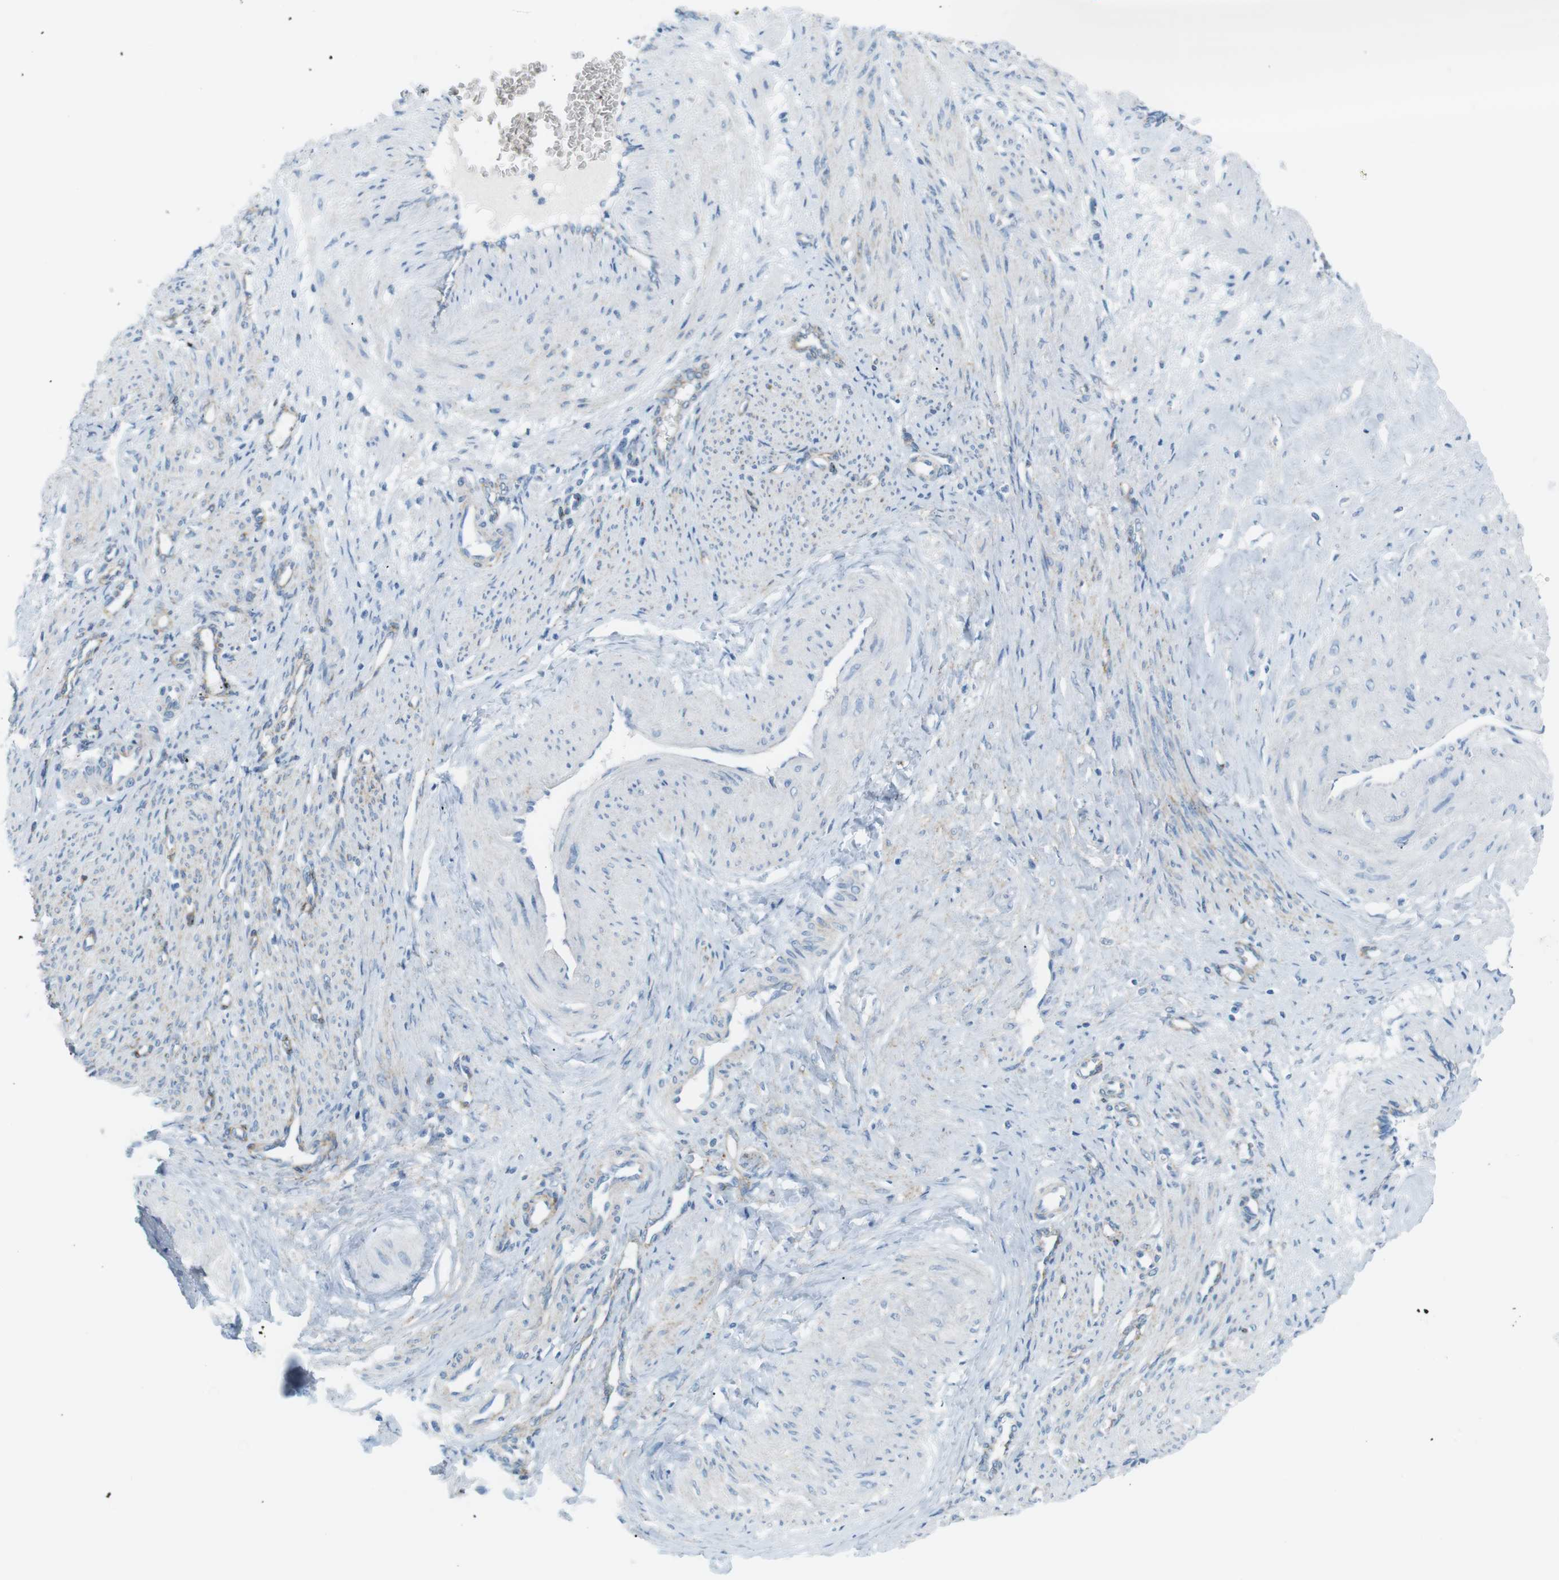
{"staining": {"intensity": "negative", "quantity": "none", "location": "none"}, "tissue": "smooth muscle", "cell_type": "Smooth muscle cells", "image_type": "normal", "snomed": [{"axis": "morphology", "description": "Normal tissue, NOS"}, {"axis": "topography", "description": "Endometrium"}], "caption": "Normal smooth muscle was stained to show a protein in brown. There is no significant expression in smooth muscle cells.", "gene": "VAMP1", "patient": {"sex": "female", "age": 33}}